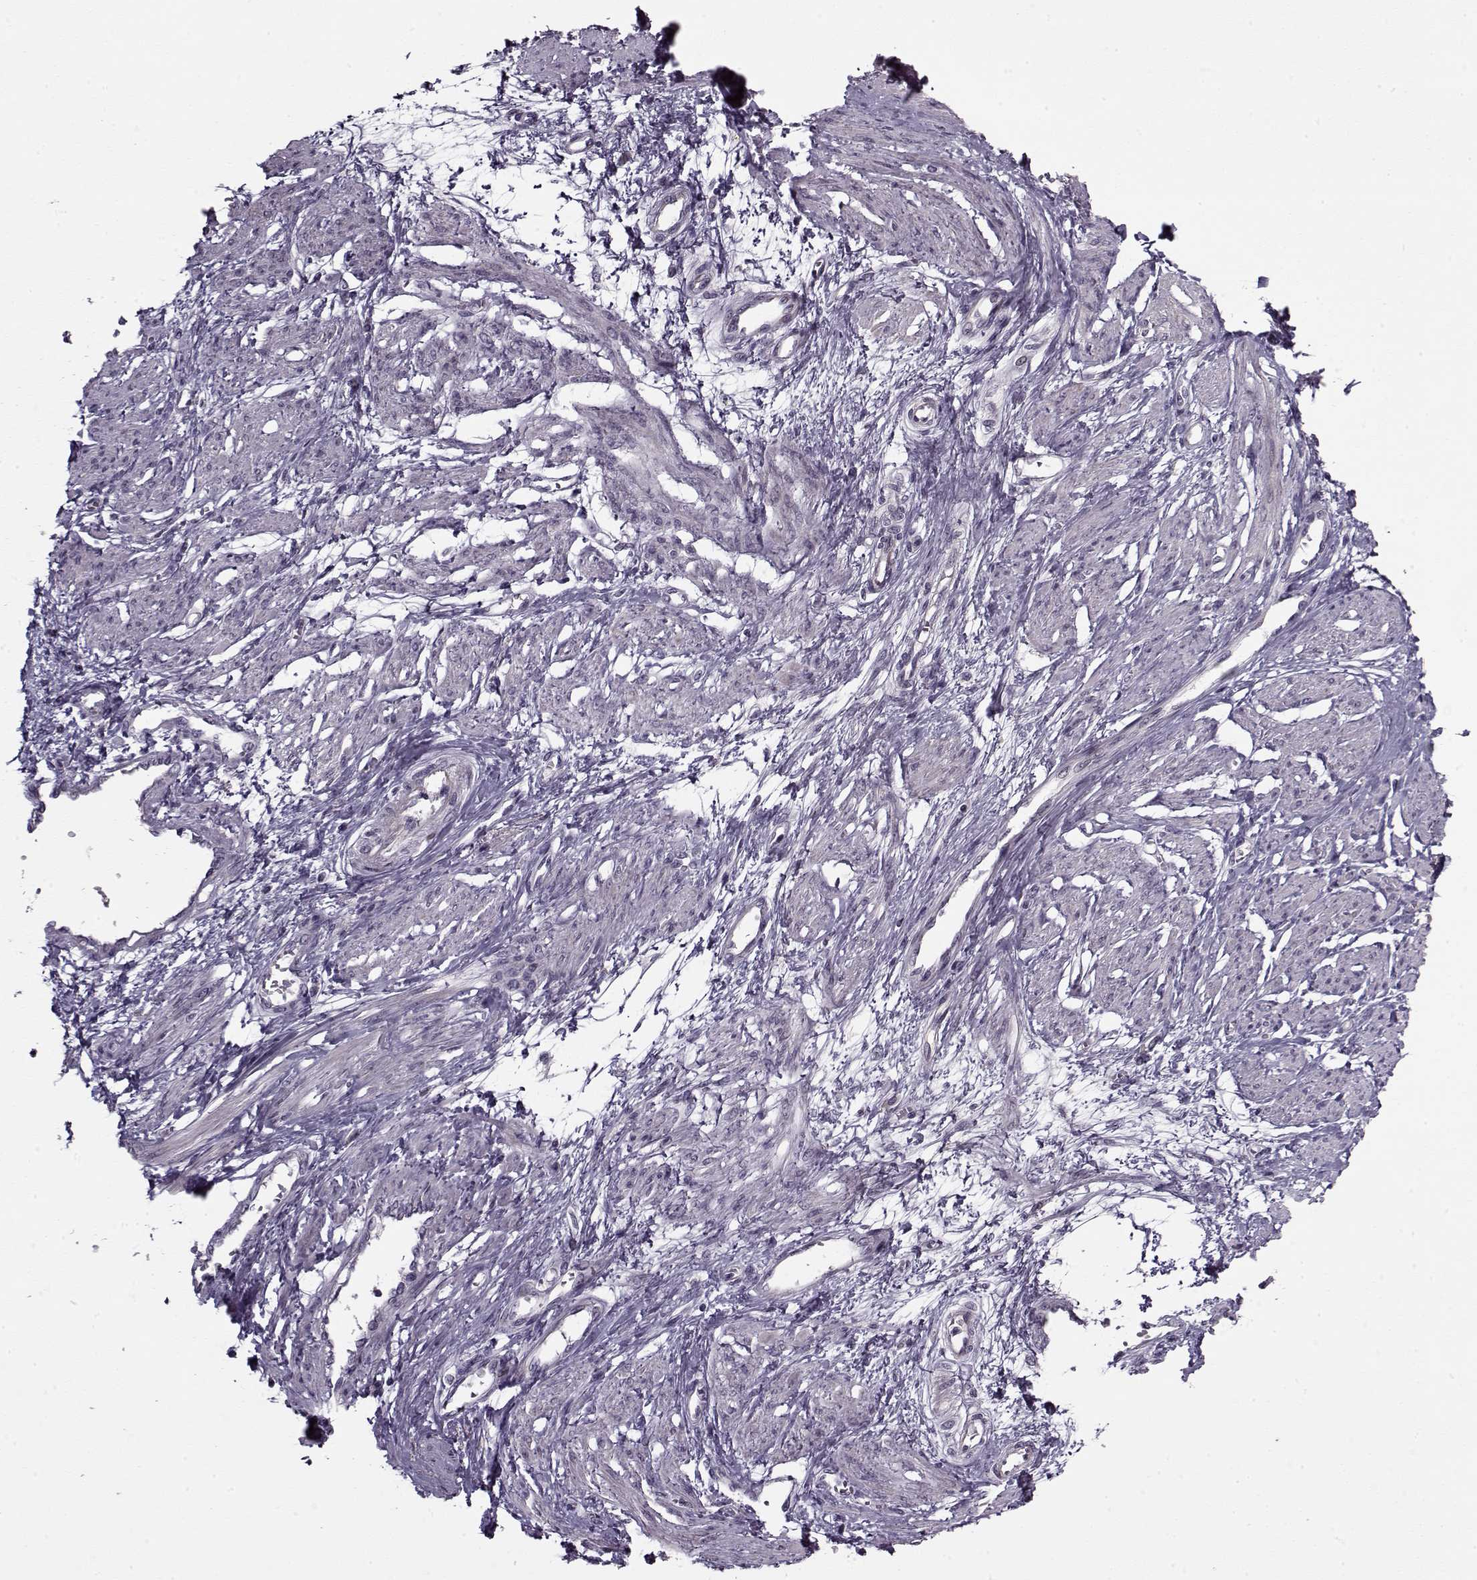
{"staining": {"intensity": "negative", "quantity": "none", "location": "none"}, "tissue": "smooth muscle", "cell_type": "Smooth muscle cells", "image_type": "normal", "snomed": [{"axis": "morphology", "description": "Normal tissue, NOS"}, {"axis": "topography", "description": "Smooth muscle"}, {"axis": "topography", "description": "Uterus"}], "caption": "A histopathology image of smooth muscle stained for a protein reveals no brown staining in smooth muscle cells. The staining is performed using DAB brown chromogen with nuclei counter-stained in using hematoxylin.", "gene": "KRT9", "patient": {"sex": "female", "age": 39}}